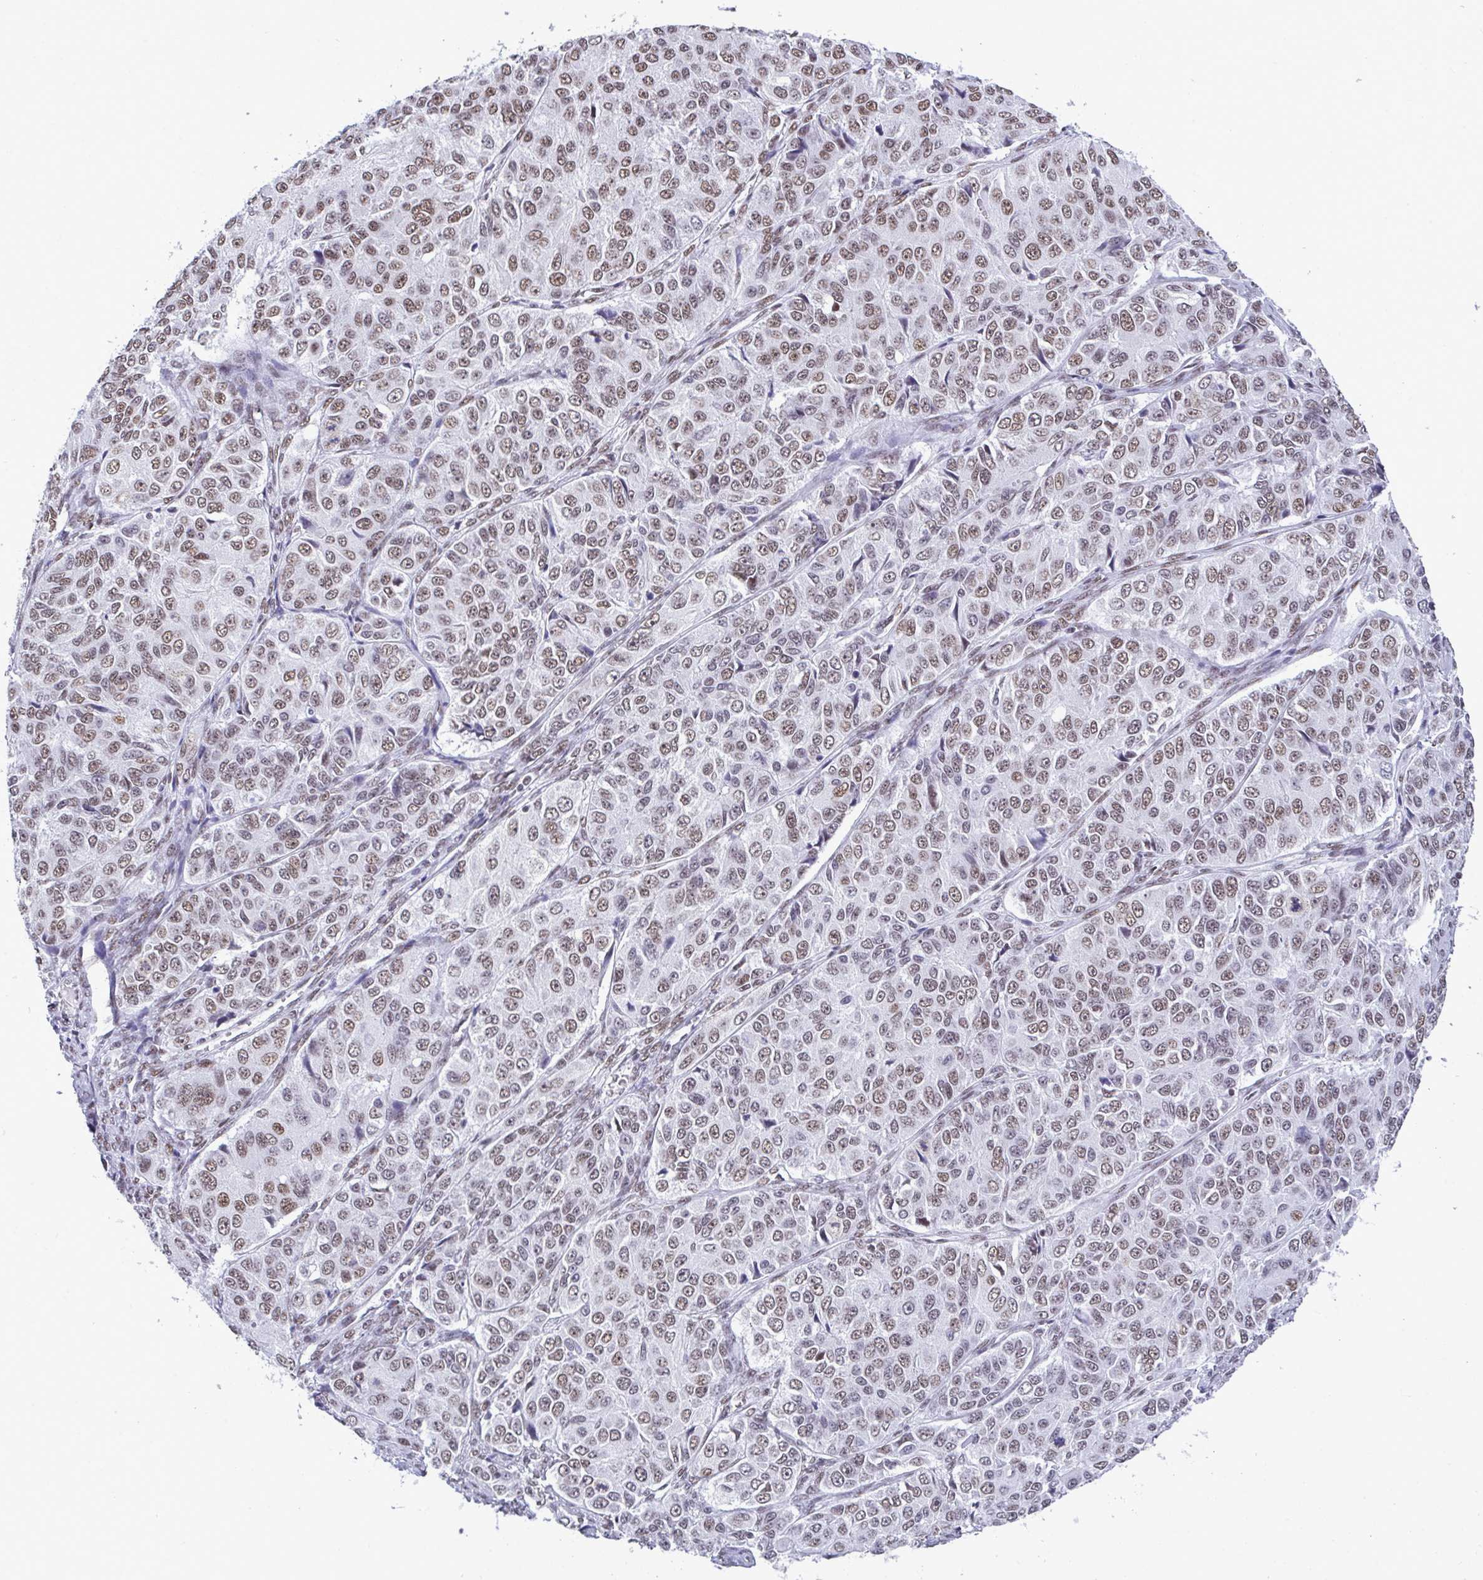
{"staining": {"intensity": "moderate", "quantity": ">75%", "location": "nuclear"}, "tissue": "ovarian cancer", "cell_type": "Tumor cells", "image_type": "cancer", "snomed": [{"axis": "morphology", "description": "Carcinoma, endometroid"}, {"axis": "topography", "description": "Ovary"}], "caption": "Endometroid carcinoma (ovarian) tissue displays moderate nuclear positivity in approximately >75% of tumor cells, visualized by immunohistochemistry. (brown staining indicates protein expression, while blue staining denotes nuclei).", "gene": "DDX52", "patient": {"sex": "female", "age": 51}}